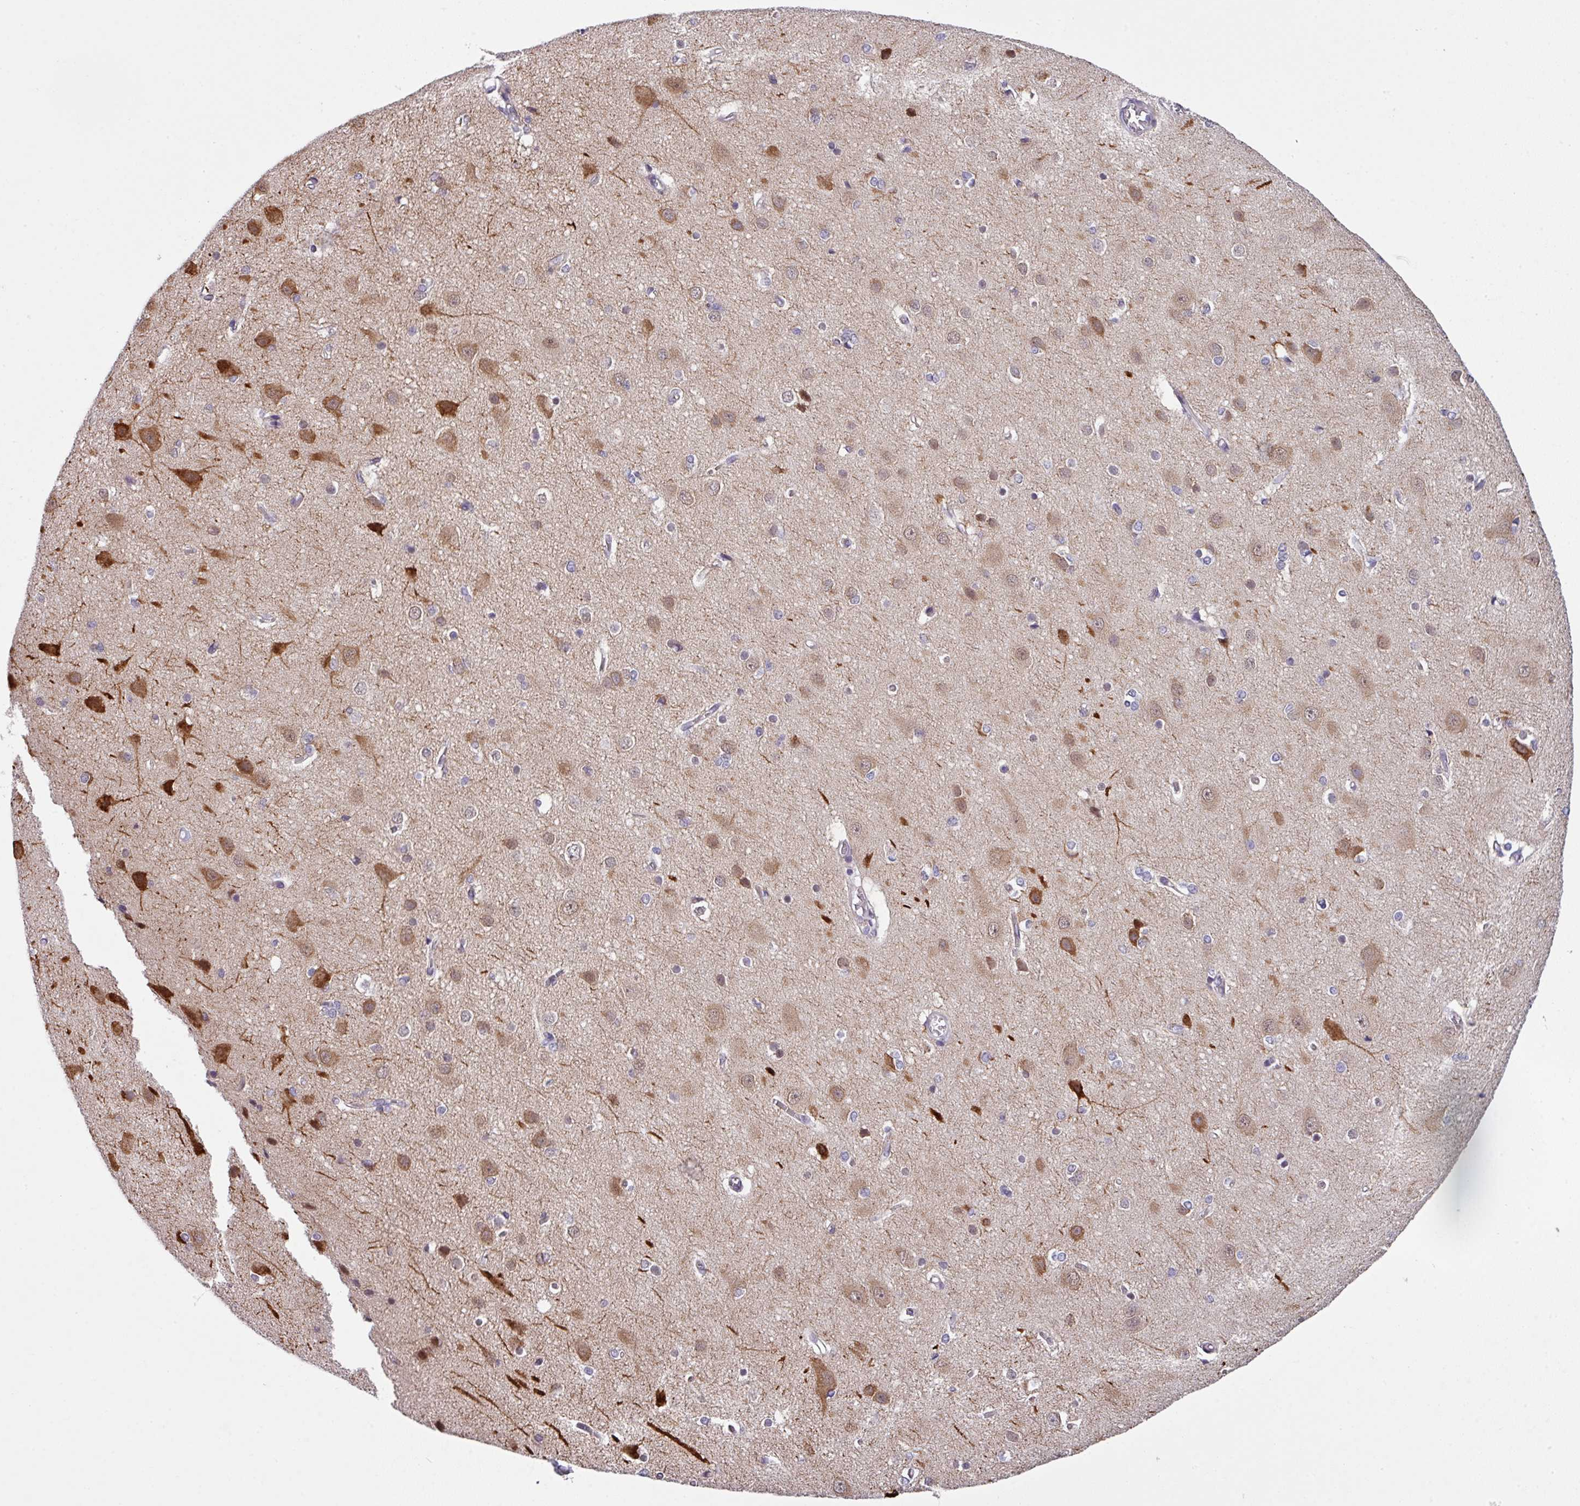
{"staining": {"intensity": "moderate", "quantity": "<25%", "location": "nuclear"}, "tissue": "cerebral cortex", "cell_type": "Endothelial cells", "image_type": "normal", "snomed": [{"axis": "morphology", "description": "Normal tissue, NOS"}, {"axis": "topography", "description": "Cerebral cortex"}], "caption": "Immunohistochemistry of benign human cerebral cortex displays low levels of moderate nuclear expression in approximately <25% of endothelial cells. Using DAB (3,3'-diaminobenzidine) (brown) and hematoxylin (blue) stains, captured at high magnification using brightfield microscopy.", "gene": "ZFP3", "patient": {"sex": "male", "age": 37}}